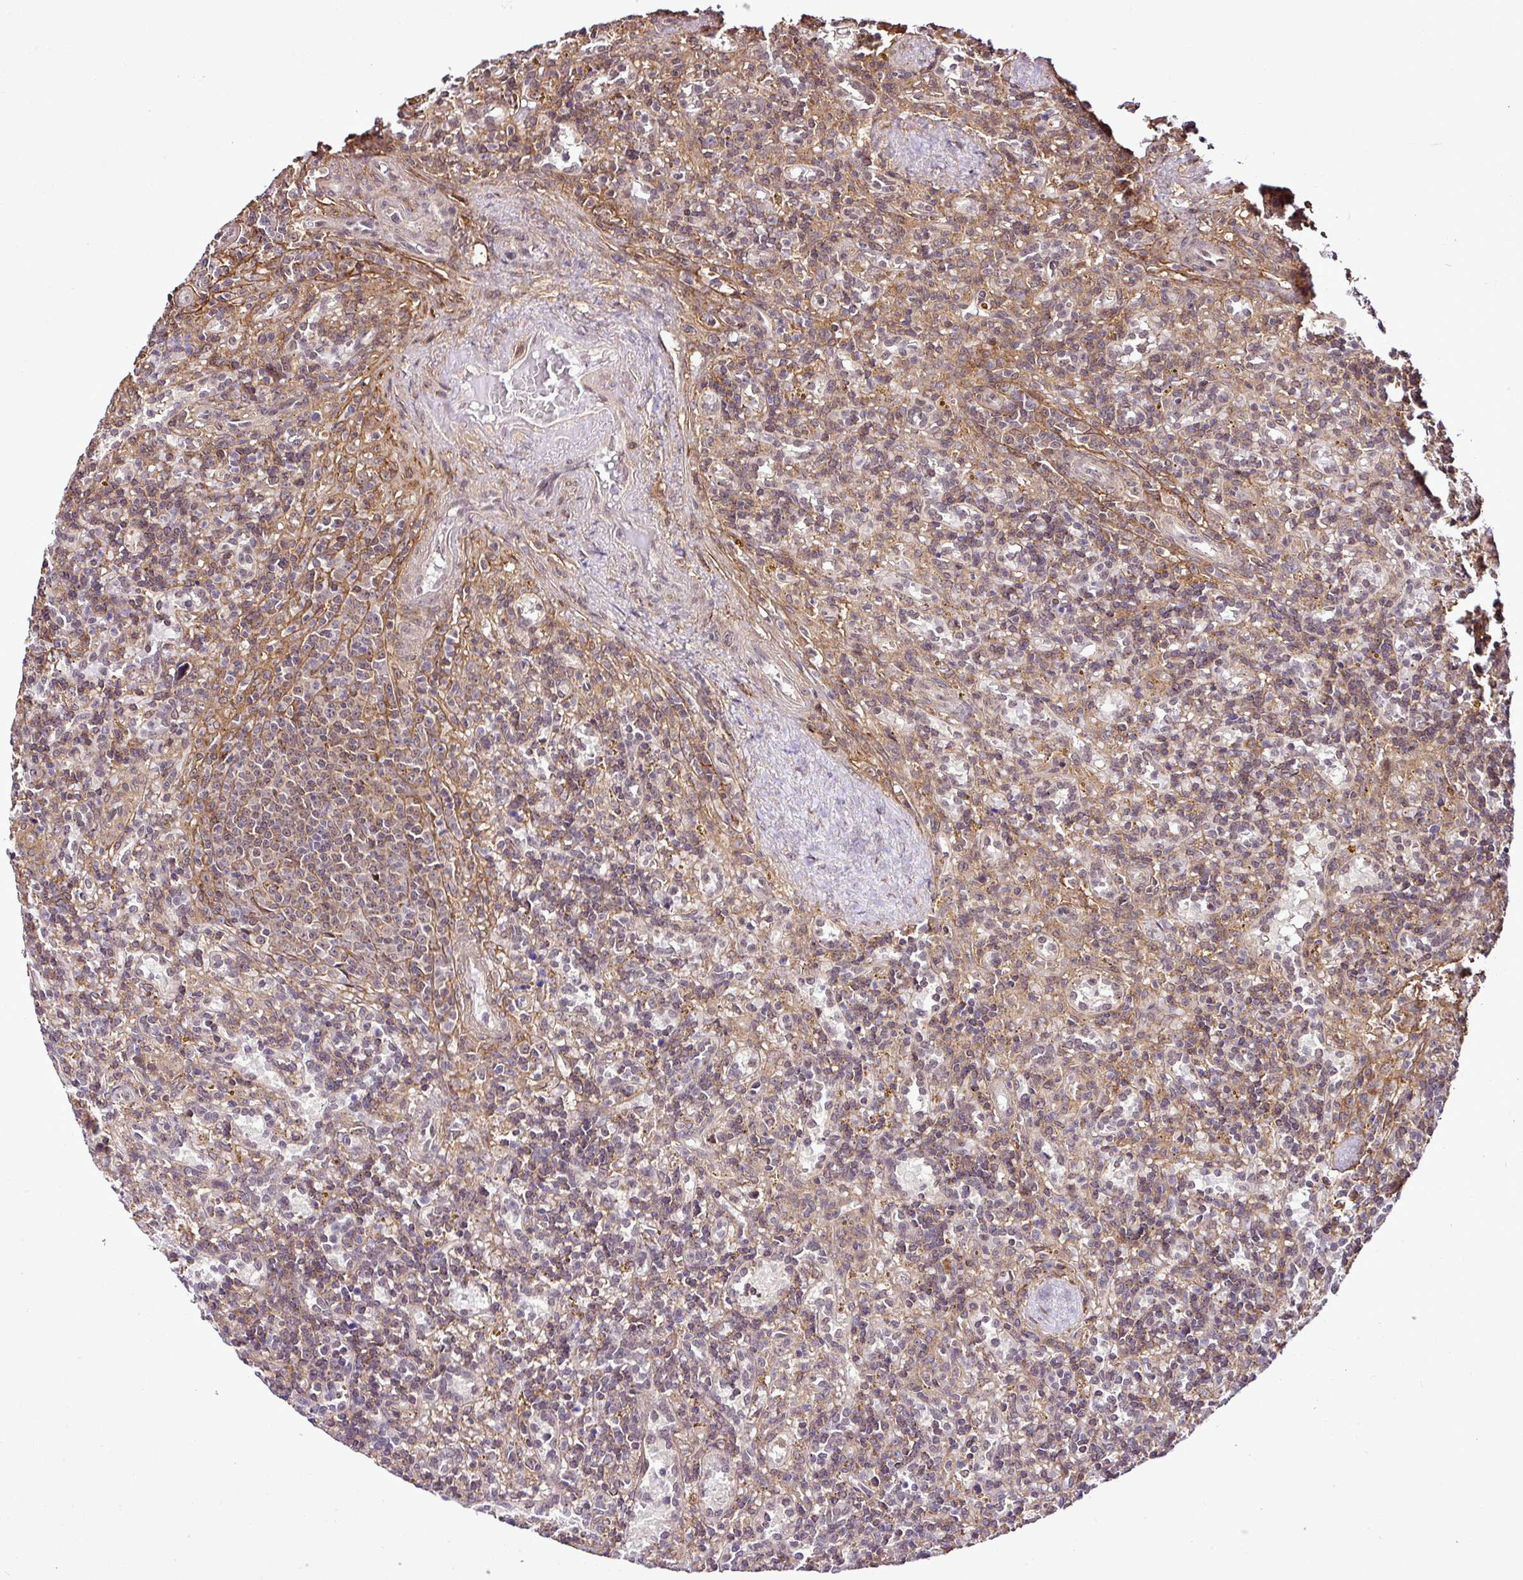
{"staining": {"intensity": "weak", "quantity": "<25%", "location": "nuclear"}, "tissue": "lymphoma", "cell_type": "Tumor cells", "image_type": "cancer", "snomed": [{"axis": "morphology", "description": "Malignant lymphoma, non-Hodgkin's type, Low grade"}, {"axis": "topography", "description": "Spleen"}], "caption": "Tumor cells are negative for brown protein staining in malignant lymphoma, non-Hodgkin's type (low-grade).", "gene": "FAM153A", "patient": {"sex": "male", "age": 67}}